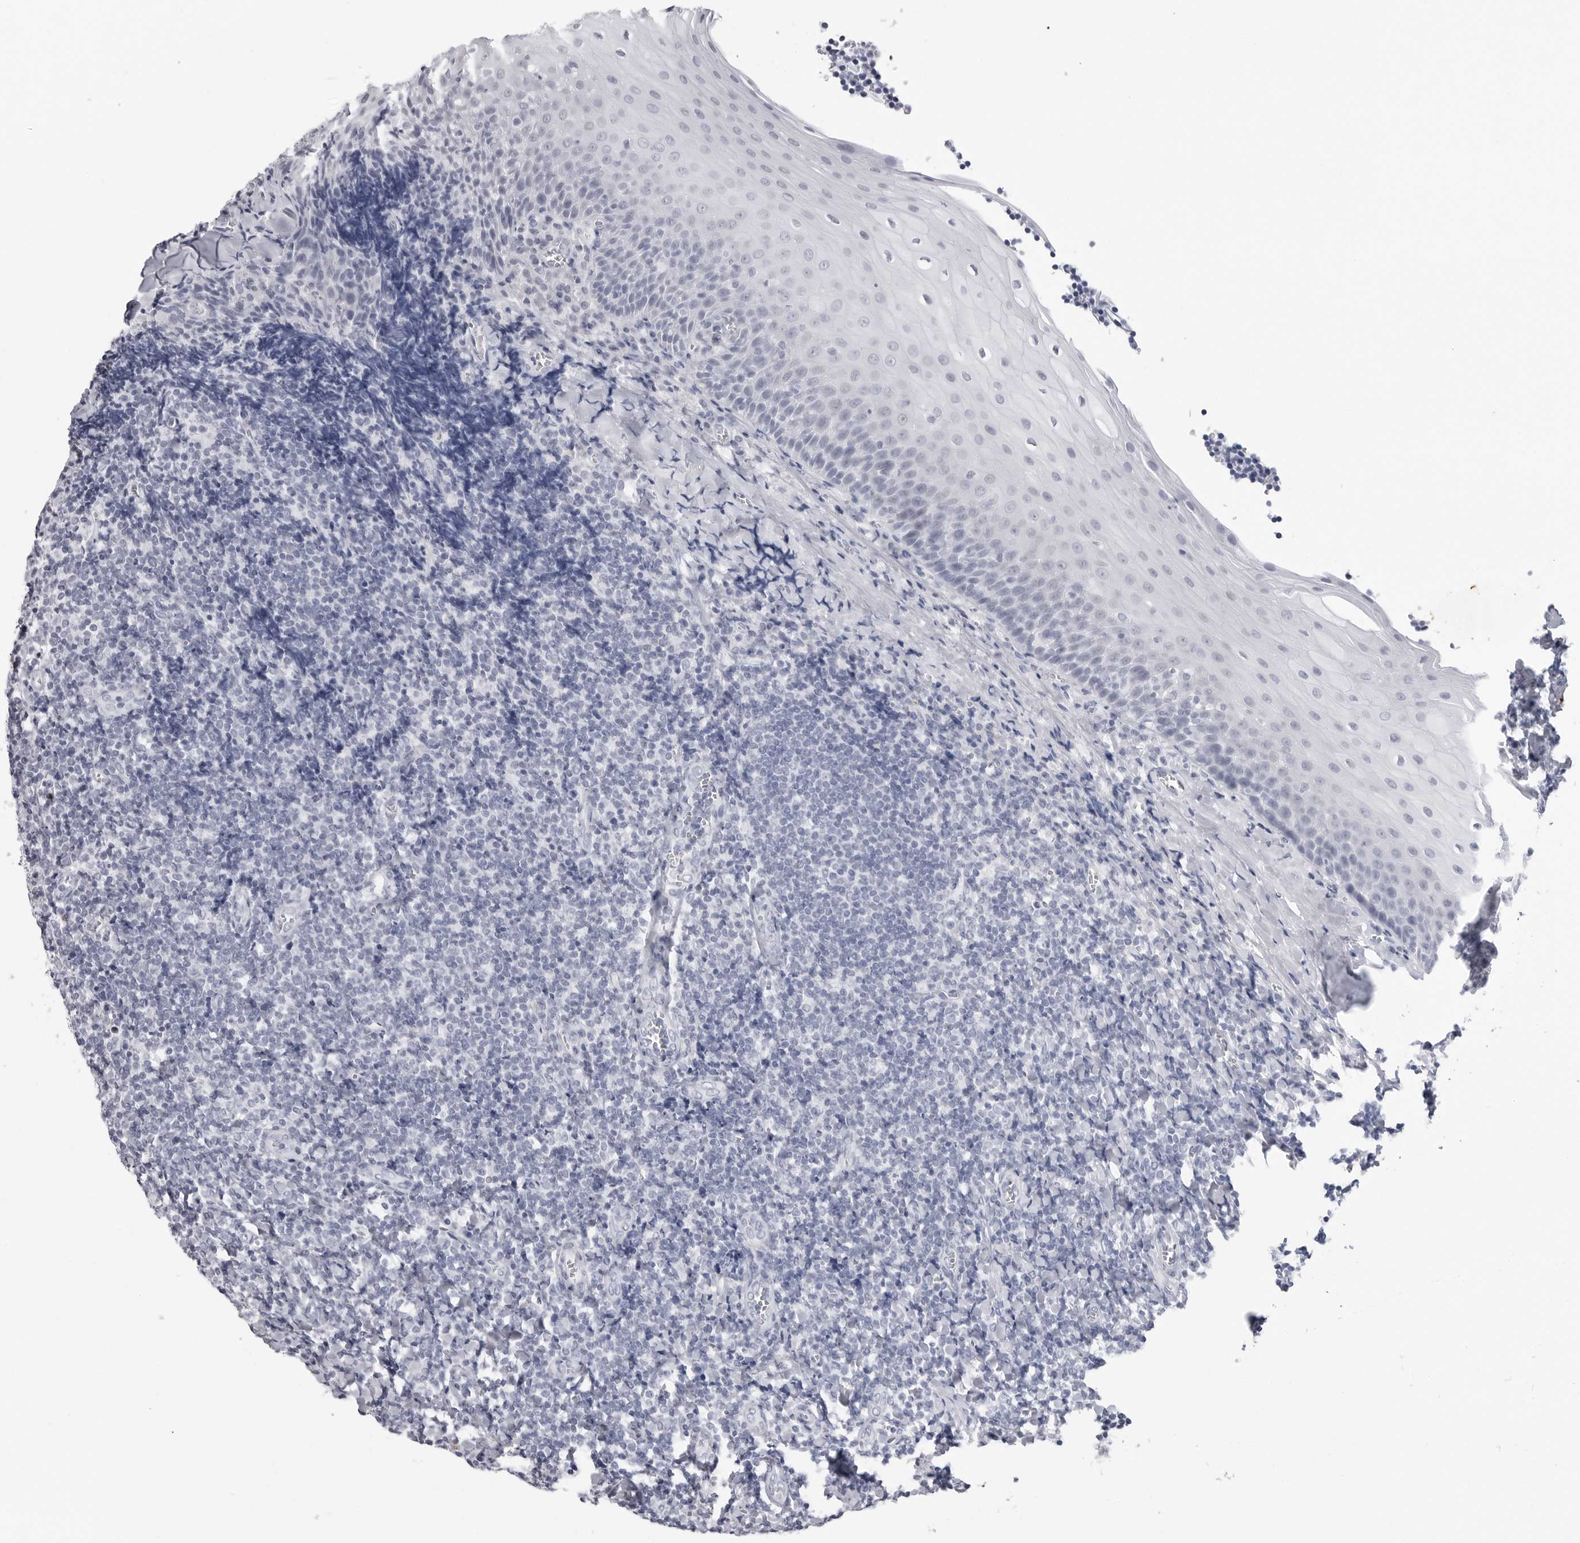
{"staining": {"intensity": "negative", "quantity": "none", "location": "none"}, "tissue": "tonsil", "cell_type": "Germinal center cells", "image_type": "normal", "snomed": [{"axis": "morphology", "description": "Normal tissue, NOS"}, {"axis": "topography", "description": "Tonsil"}], "caption": "Protein analysis of benign tonsil displays no significant staining in germinal center cells.", "gene": "PGA3", "patient": {"sex": "male", "age": 27}}